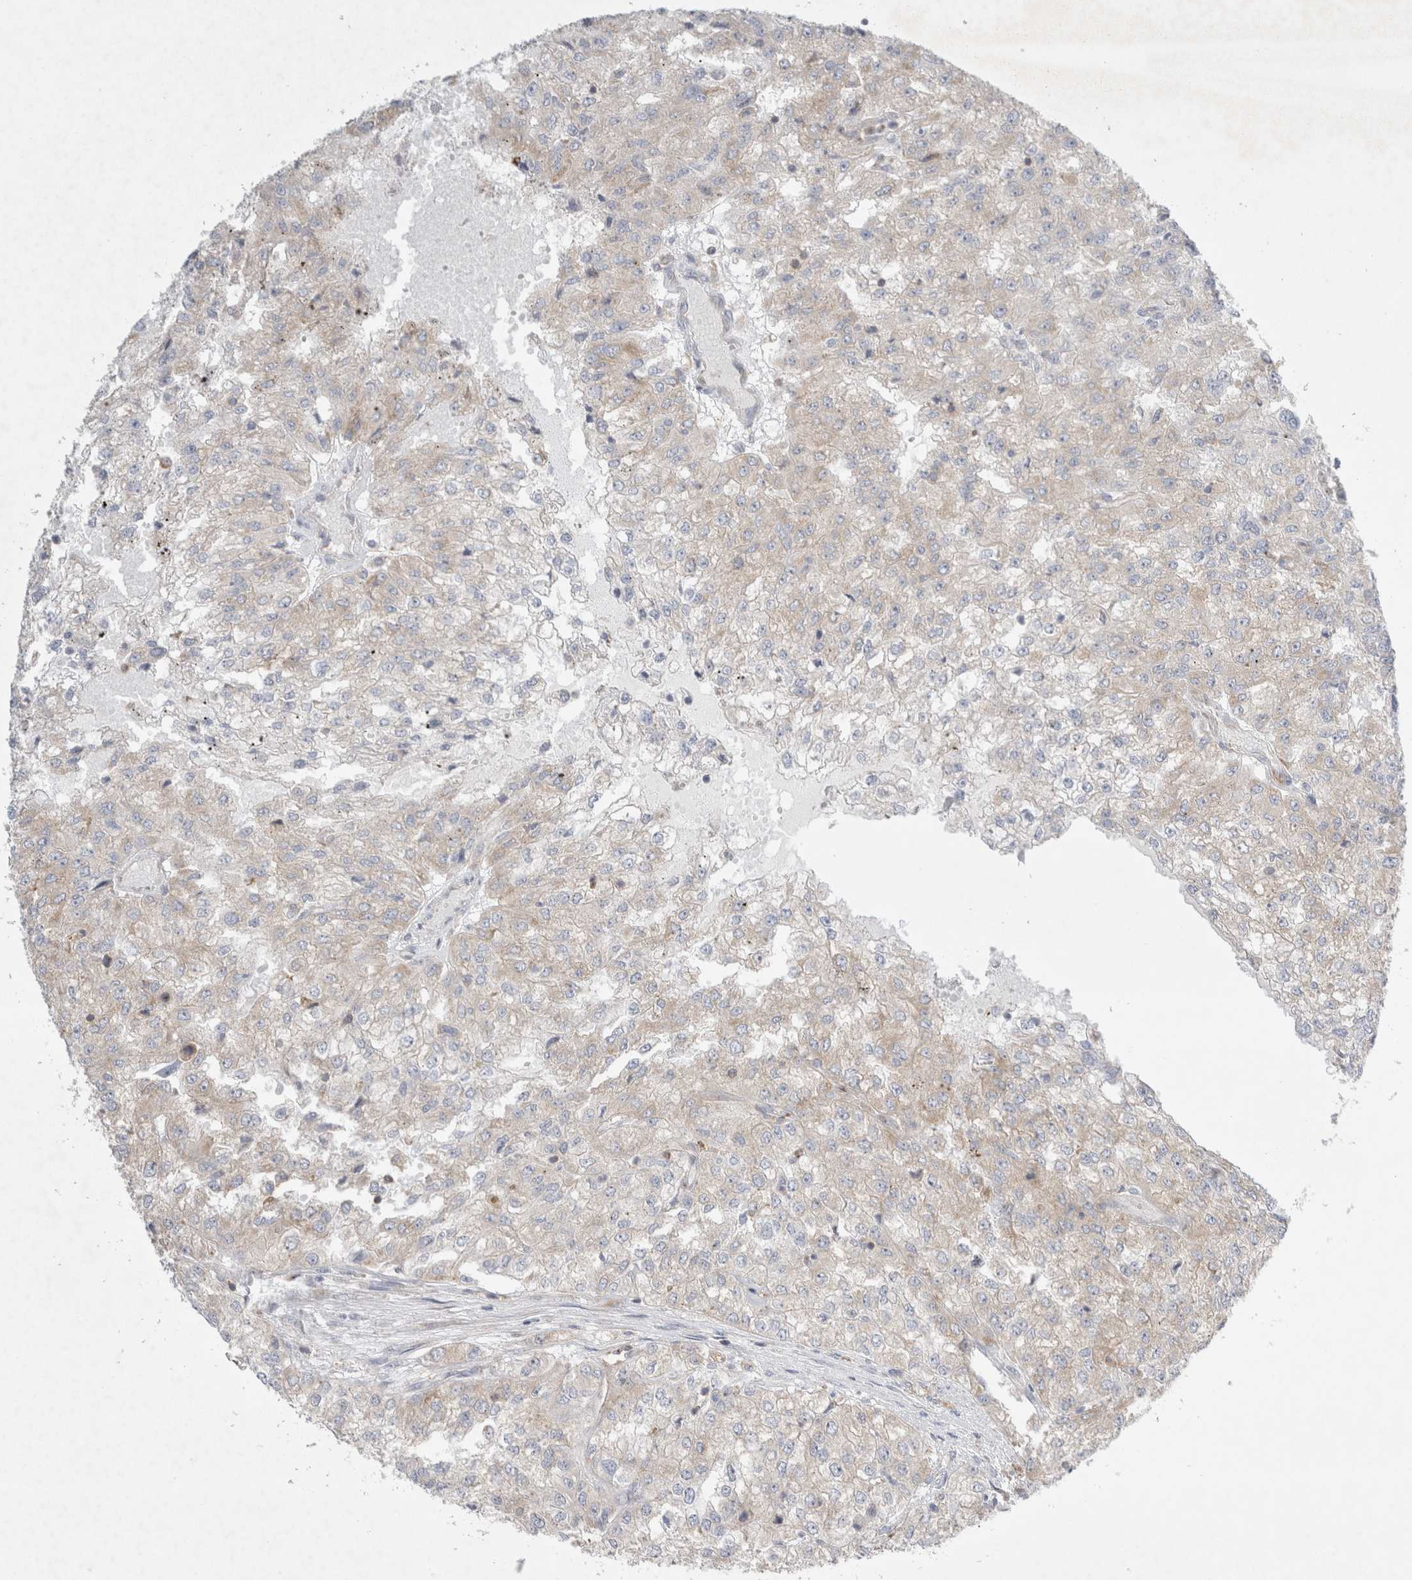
{"staining": {"intensity": "weak", "quantity": "<25%", "location": "cytoplasmic/membranous"}, "tissue": "renal cancer", "cell_type": "Tumor cells", "image_type": "cancer", "snomed": [{"axis": "morphology", "description": "Adenocarcinoma, NOS"}, {"axis": "topography", "description": "Kidney"}], "caption": "Human adenocarcinoma (renal) stained for a protein using immunohistochemistry (IHC) demonstrates no staining in tumor cells.", "gene": "ZNF23", "patient": {"sex": "female", "age": 54}}